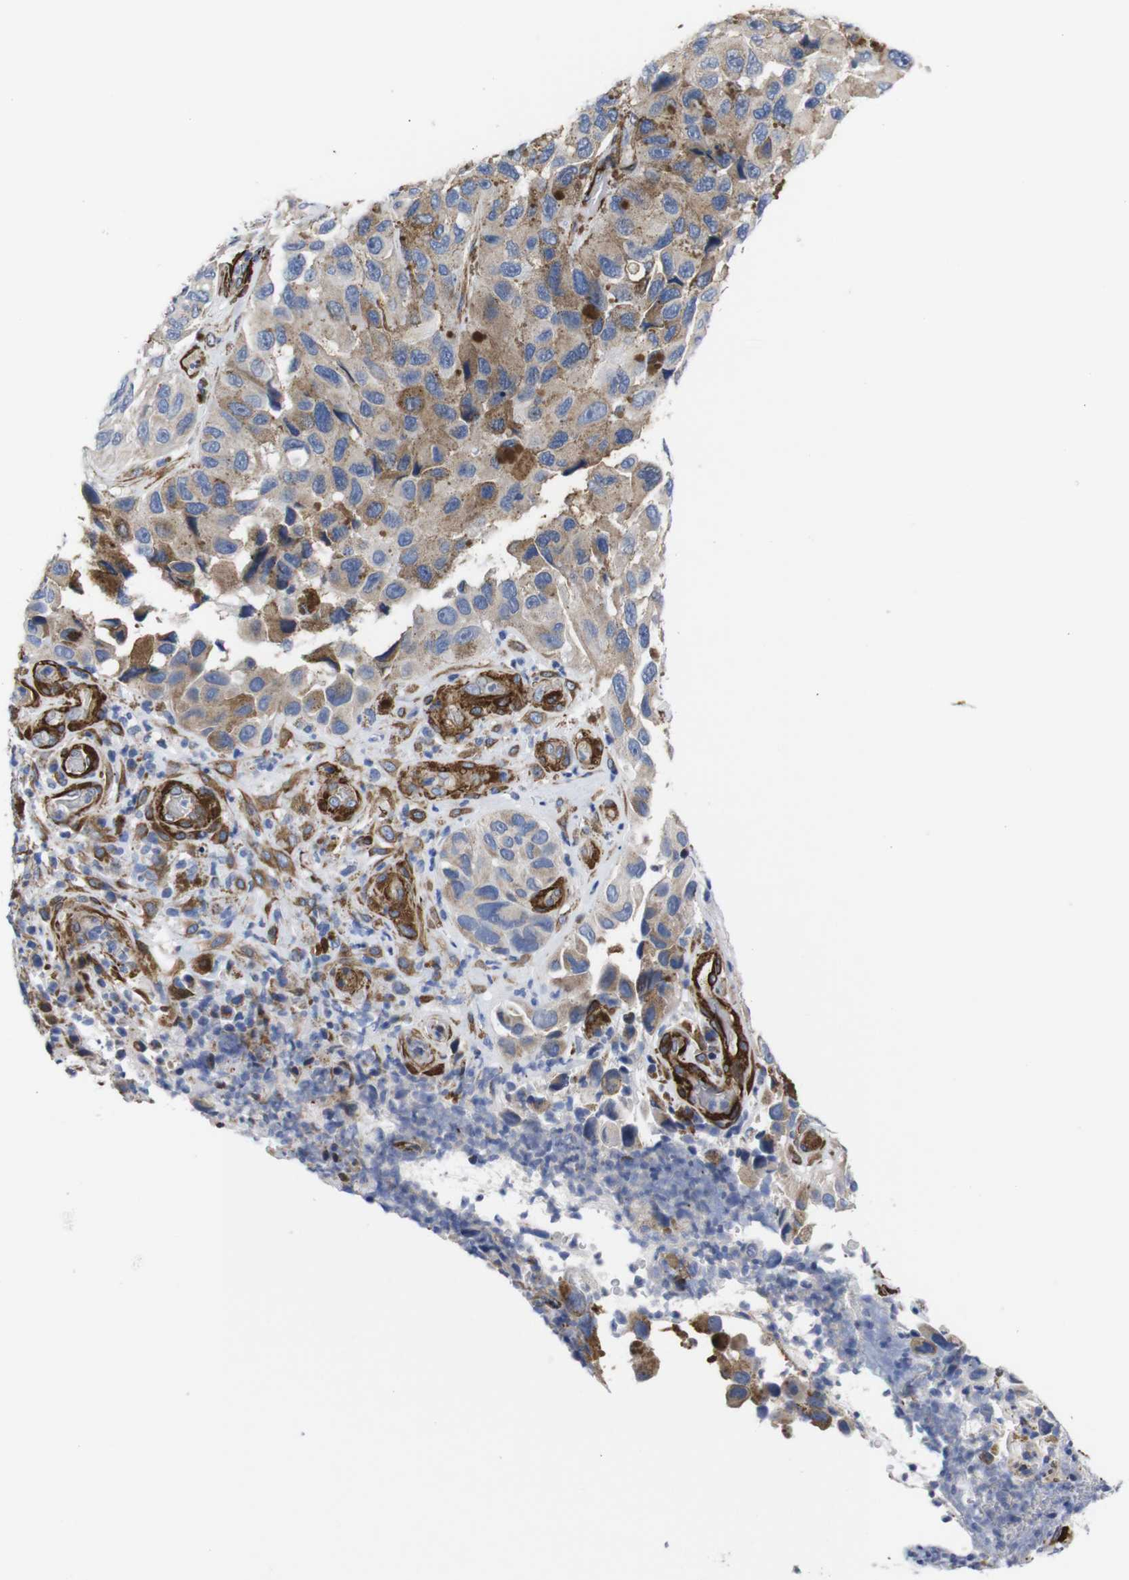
{"staining": {"intensity": "weak", "quantity": ">75%", "location": "cytoplasmic/membranous"}, "tissue": "melanoma", "cell_type": "Tumor cells", "image_type": "cancer", "snomed": [{"axis": "morphology", "description": "Malignant melanoma, NOS"}, {"axis": "topography", "description": "Skin"}], "caption": "Brown immunohistochemical staining in malignant melanoma exhibits weak cytoplasmic/membranous expression in approximately >75% of tumor cells. (DAB = brown stain, brightfield microscopy at high magnification).", "gene": "WNT10A", "patient": {"sex": "female", "age": 73}}